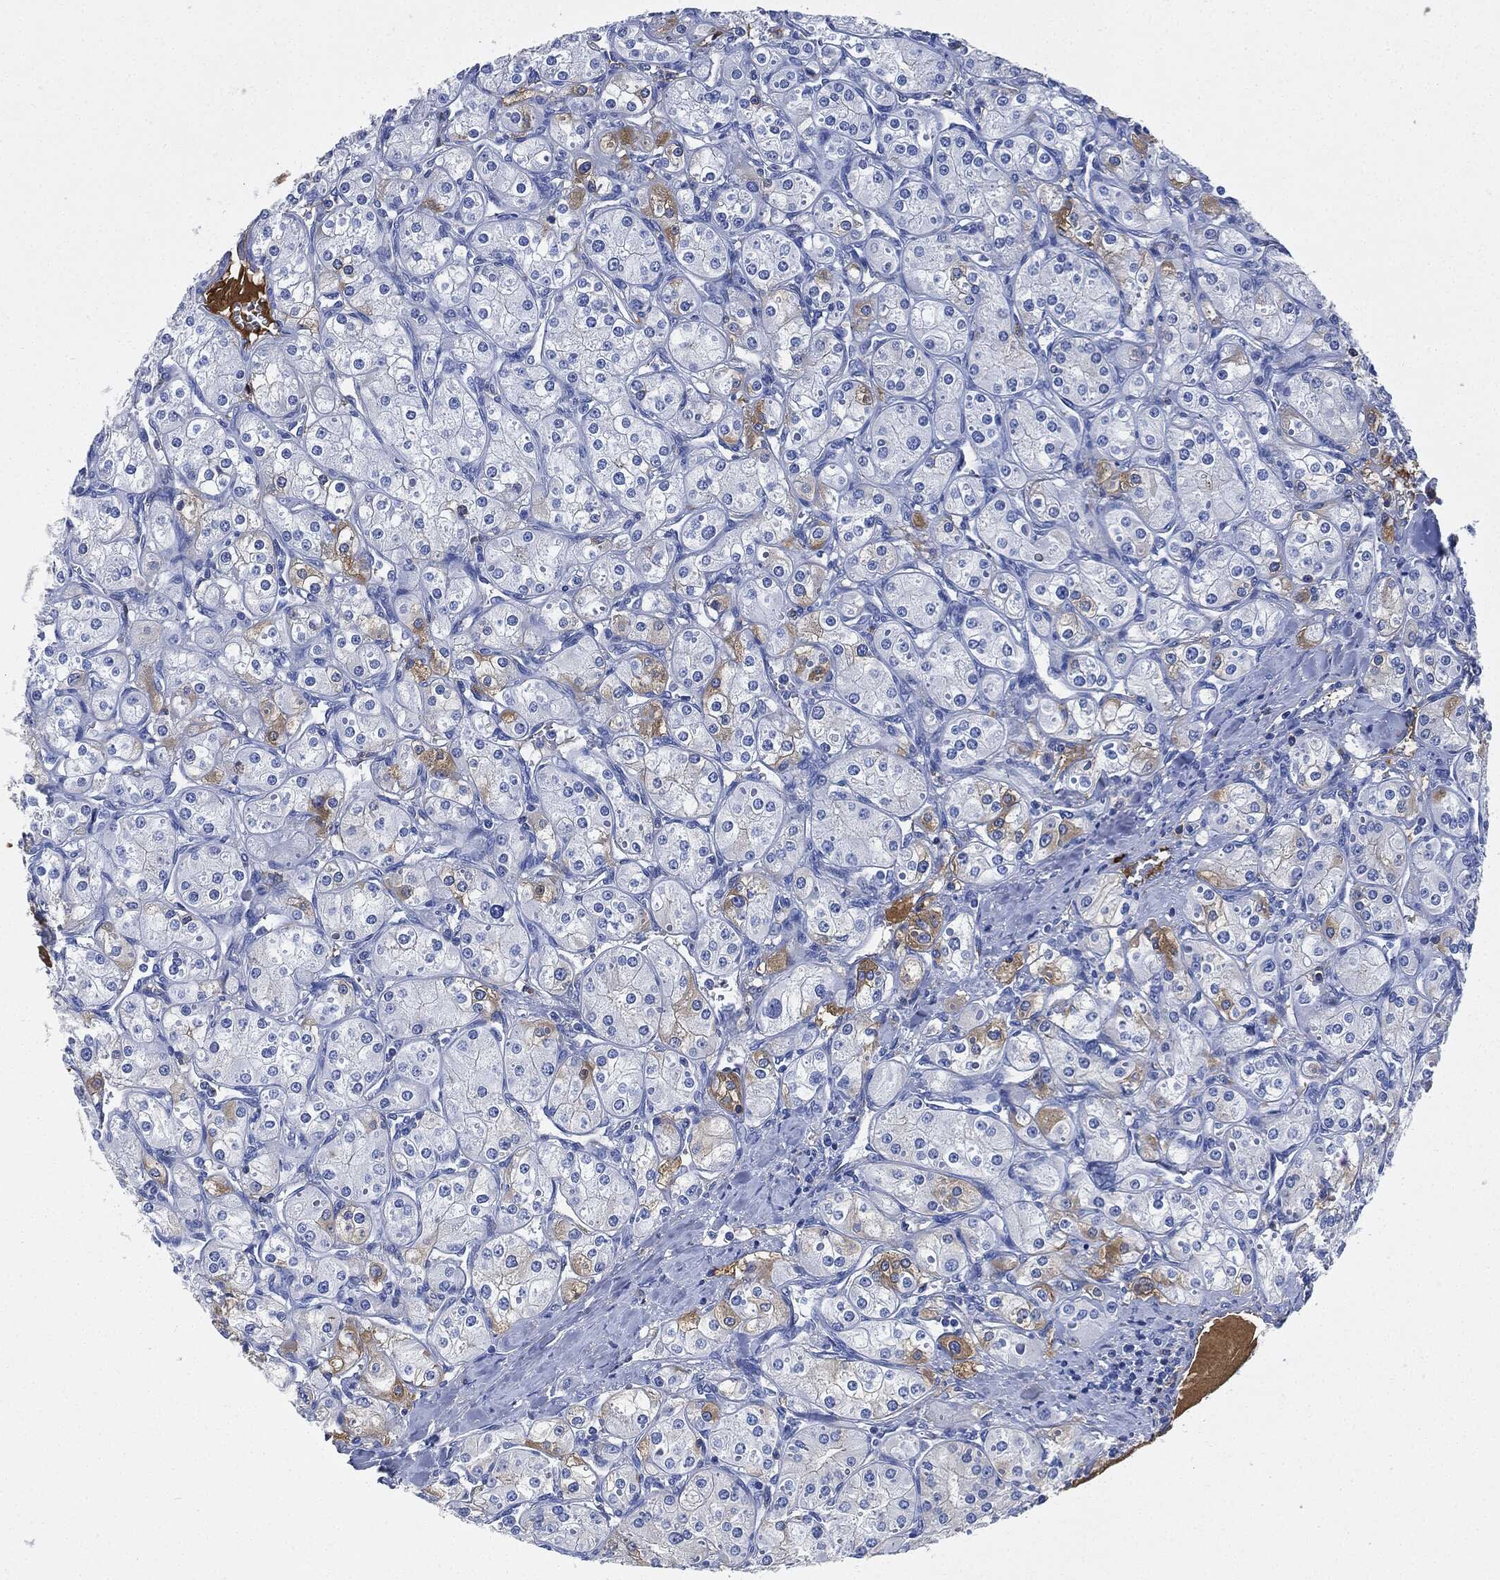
{"staining": {"intensity": "negative", "quantity": "none", "location": "none"}, "tissue": "renal cancer", "cell_type": "Tumor cells", "image_type": "cancer", "snomed": [{"axis": "morphology", "description": "Adenocarcinoma, NOS"}, {"axis": "topography", "description": "Kidney"}], "caption": "Renal cancer (adenocarcinoma) was stained to show a protein in brown. There is no significant staining in tumor cells. The staining was performed using DAB (3,3'-diaminobenzidine) to visualize the protein expression in brown, while the nuclei were stained in blue with hematoxylin (Magnification: 20x).", "gene": "IGLV6-57", "patient": {"sex": "male", "age": 77}}